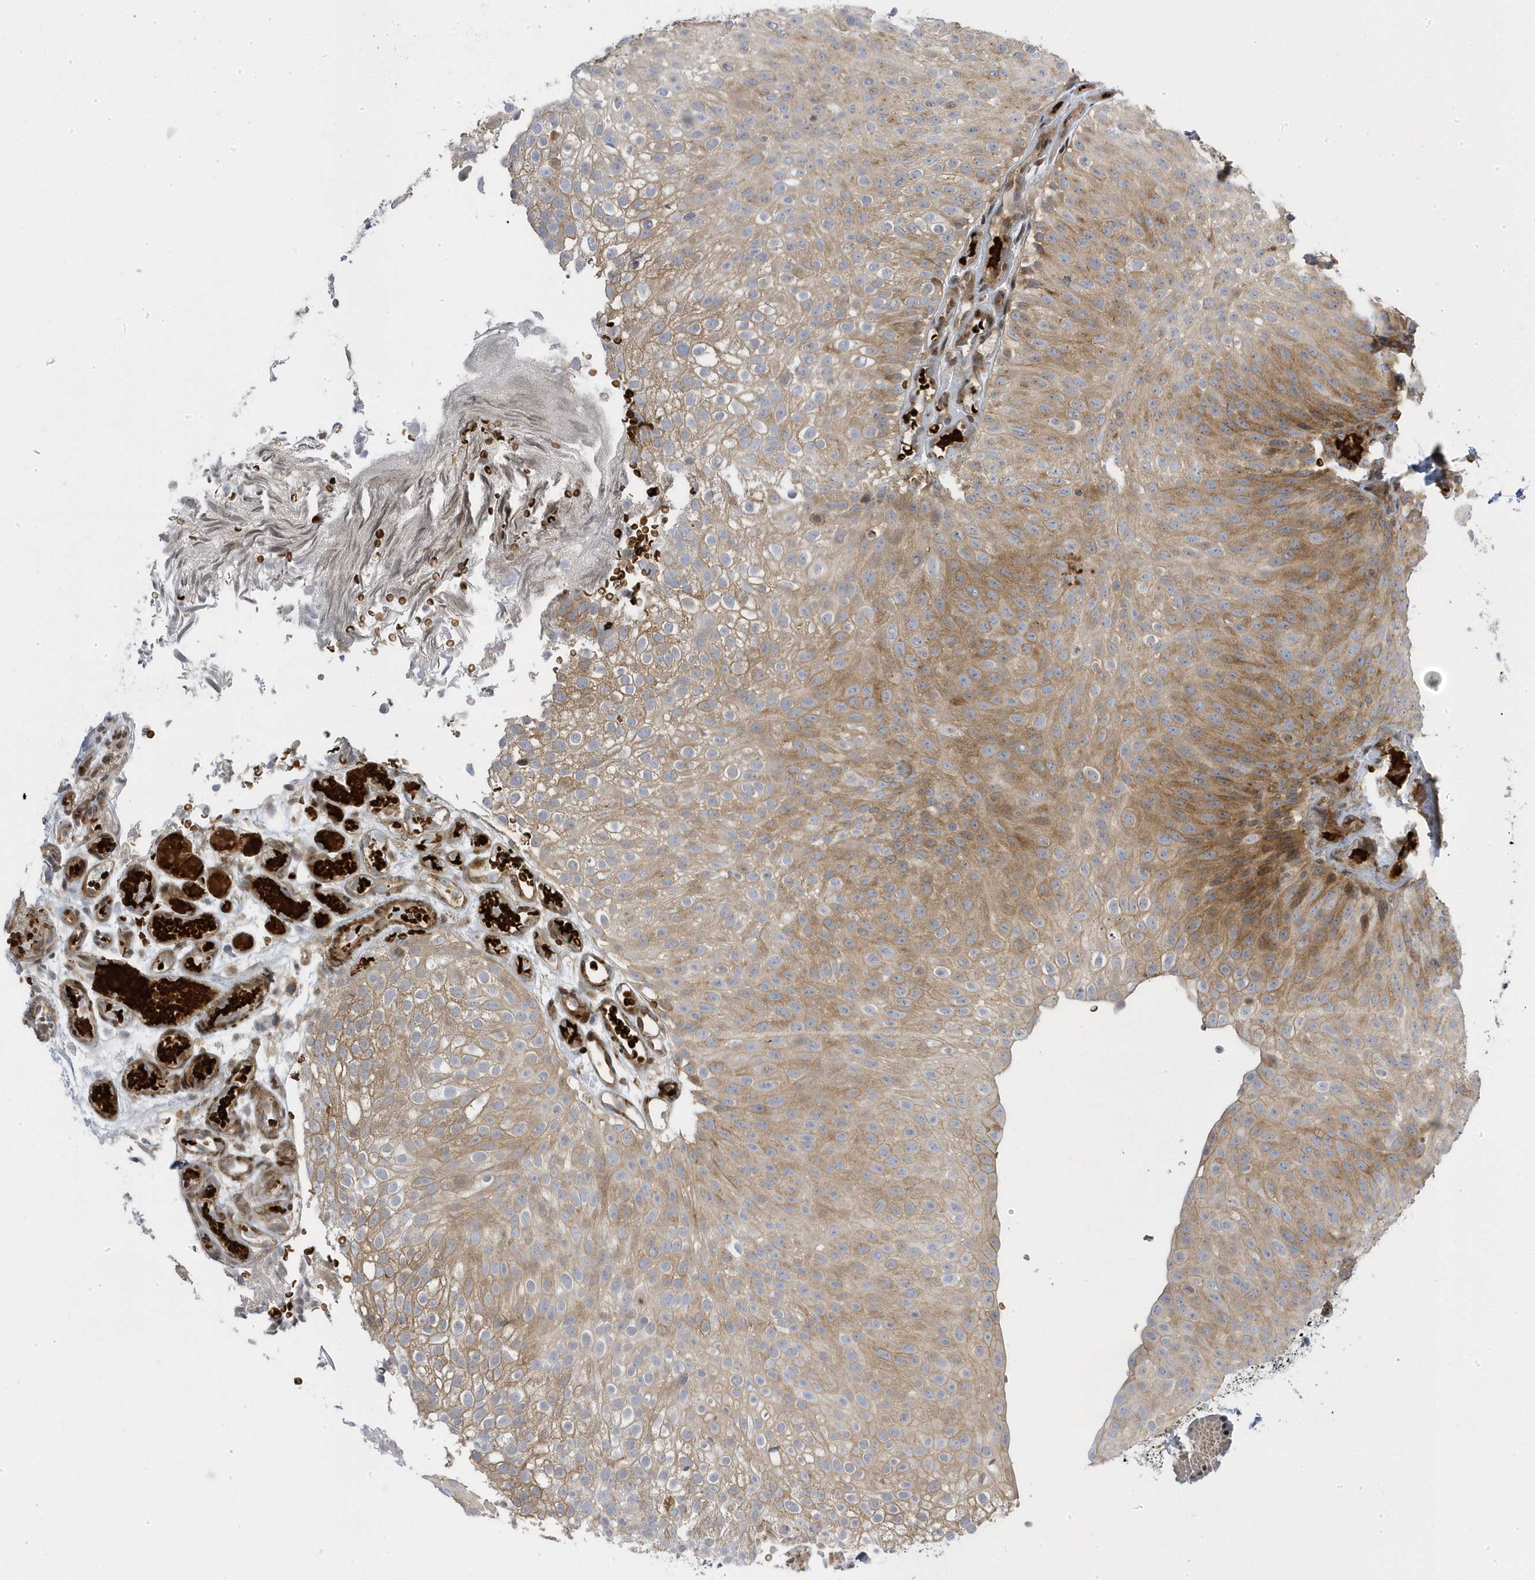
{"staining": {"intensity": "moderate", "quantity": "25%-75%", "location": "cytoplasmic/membranous"}, "tissue": "urothelial cancer", "cell_type": "Tumor cells", "image_type": "cancer", "snomed": [{"axis": "morphology", "description": "Urothelial carcinoma, Low grade"}, {"axis": "topography", "description": "Urinary bladder"}], "caption": "Protein staining by immunohistochemistry demonstrates moderate cytoplasmic/membranous expression in approximately 25%-75% of tumor cells in urothelial cancer. (brown staining indicates protein expression, while blue staining denotes nuclei).", "gene": "MAP7D3", "patient": {"sex": "male", "age": 78}}